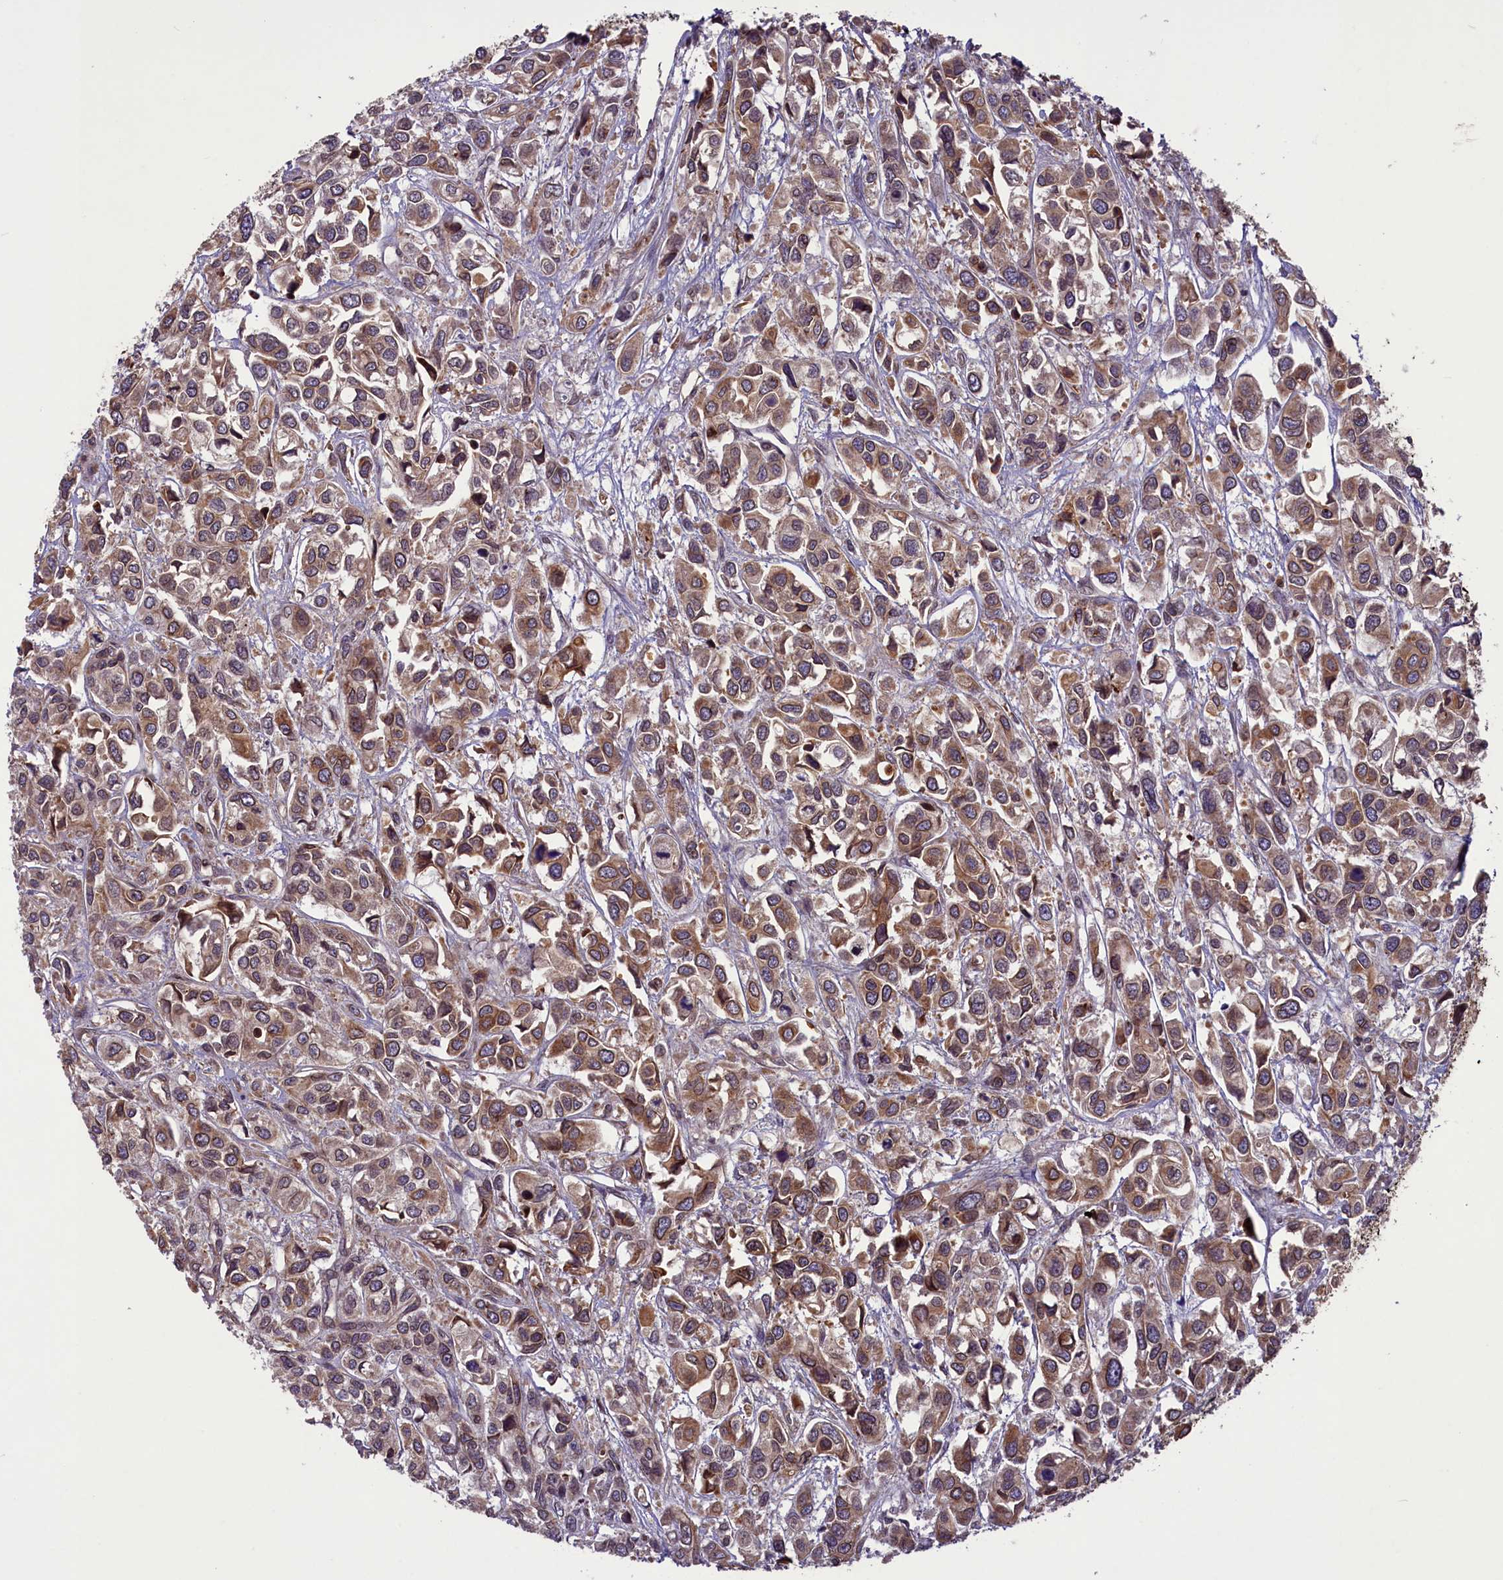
{"staining": {"intensity": "moderate", "quantity": "25%-75%", "location": "cytoplasmic/membranous"}, "tissue": "urothelial cancer", "cell_type": "Tumor cells", "image_type": "cancer", "snomed": [{"axis": "morphology", "description": "Urothelial carcinoma, High grade"}, {"axis": "topography", "description": "Urinary bladder"}], "caption": "A brown stain labels moderate cytoplasmic/membranous expression of a protein in urothelial cancer tumor cells.", "gene": "CCDC125", "patient": {"sex": "male", "age": 67}}